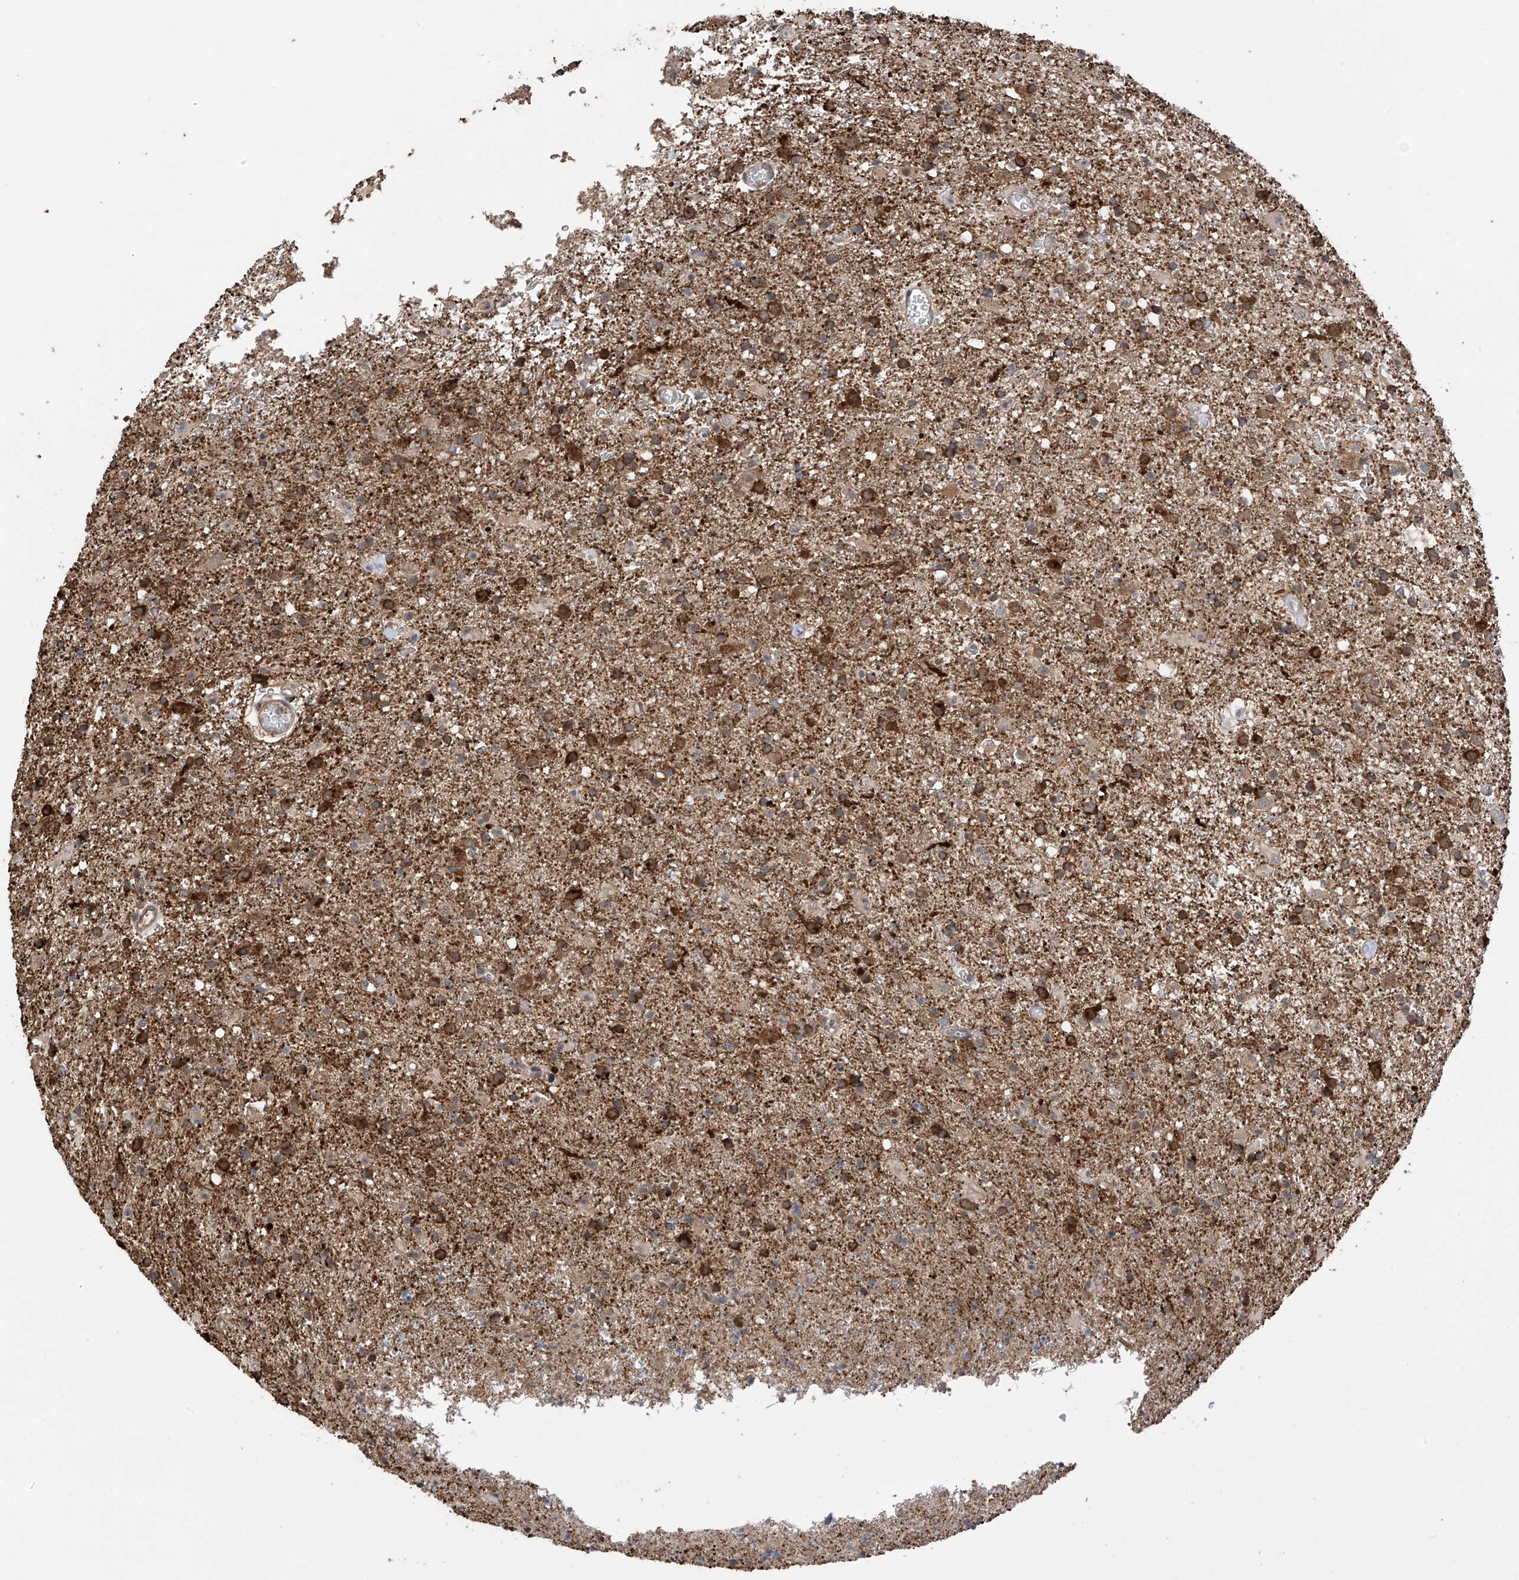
{"staining": {"intensity": "strong", "quantity": "25%-75%", "location": "cytoplasmic/membranous"}, "tissue": "glioma", "cell_type": "Tumor cells", "image_type": "cancer", "snomed": [{"axis": "morphology", "description": "Glioma, malignant, Low grade"}, {"axis": "topography", "description": "Brain"}], "caption": "The immunohistochemical stain labels strong cytoplasmic/membranous positivity in tumor cells of glioma tissue.", "gene": "RPAIN", "patient": {"sex": "male", "age": 65}}